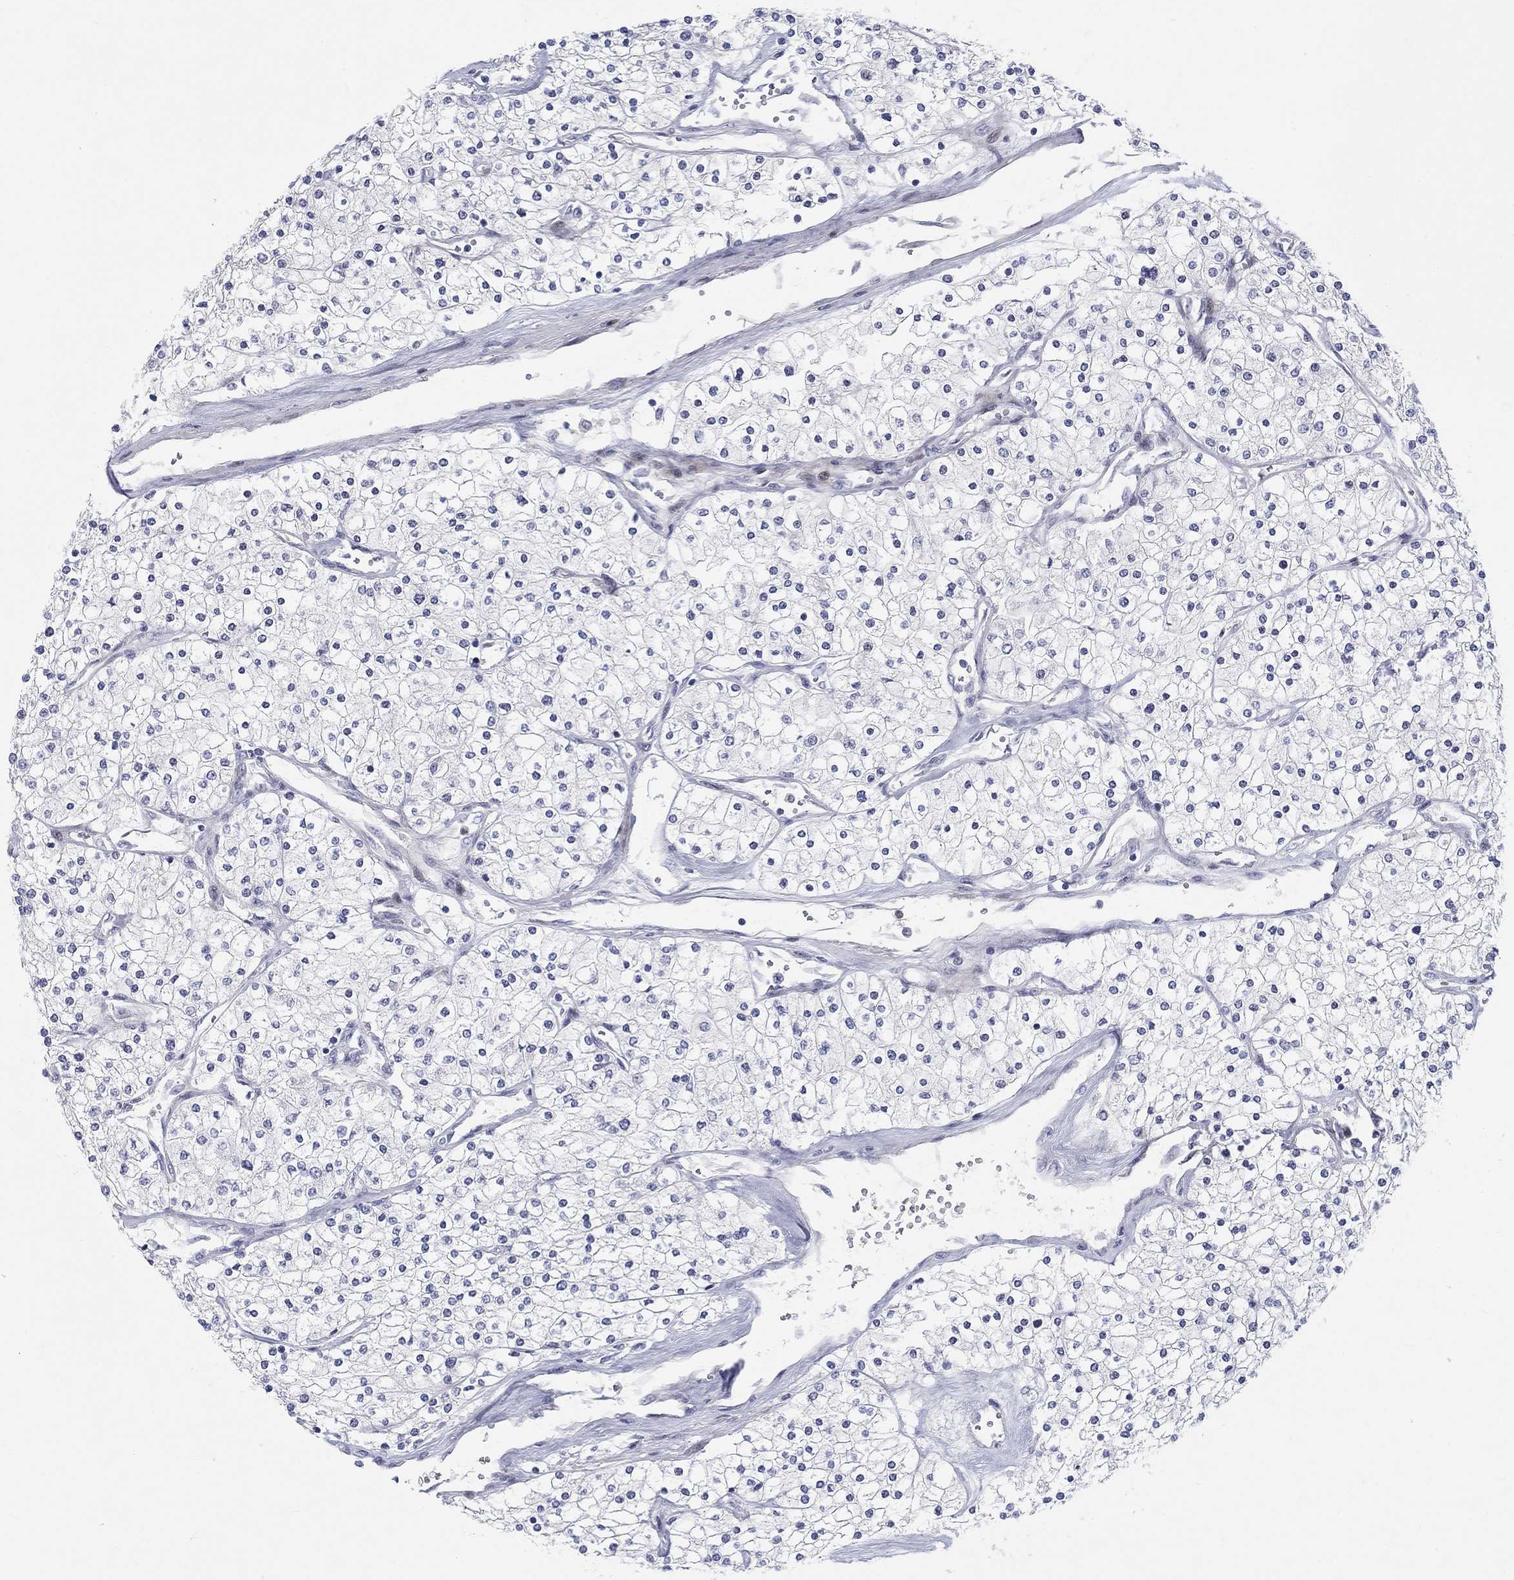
{"staining": {"intensity": "negative", "quantity": "none", "location": "none"}, "tissue": "renal cancer", "cell_type": "Tumor cells", "image_type": "cancer", "snomed": [{"axis": "morphology", "description": "Adenocarcinoma, NOS"}, {"axis": "topography", "description": "Kidney"}], "caption": "Protein analysis of renal cancer (adenocarcinoma) reveals no significant positivity in tumor cells.", "gene": "ARHGAP36", "patient": {"sex": "male", "age": 80}}